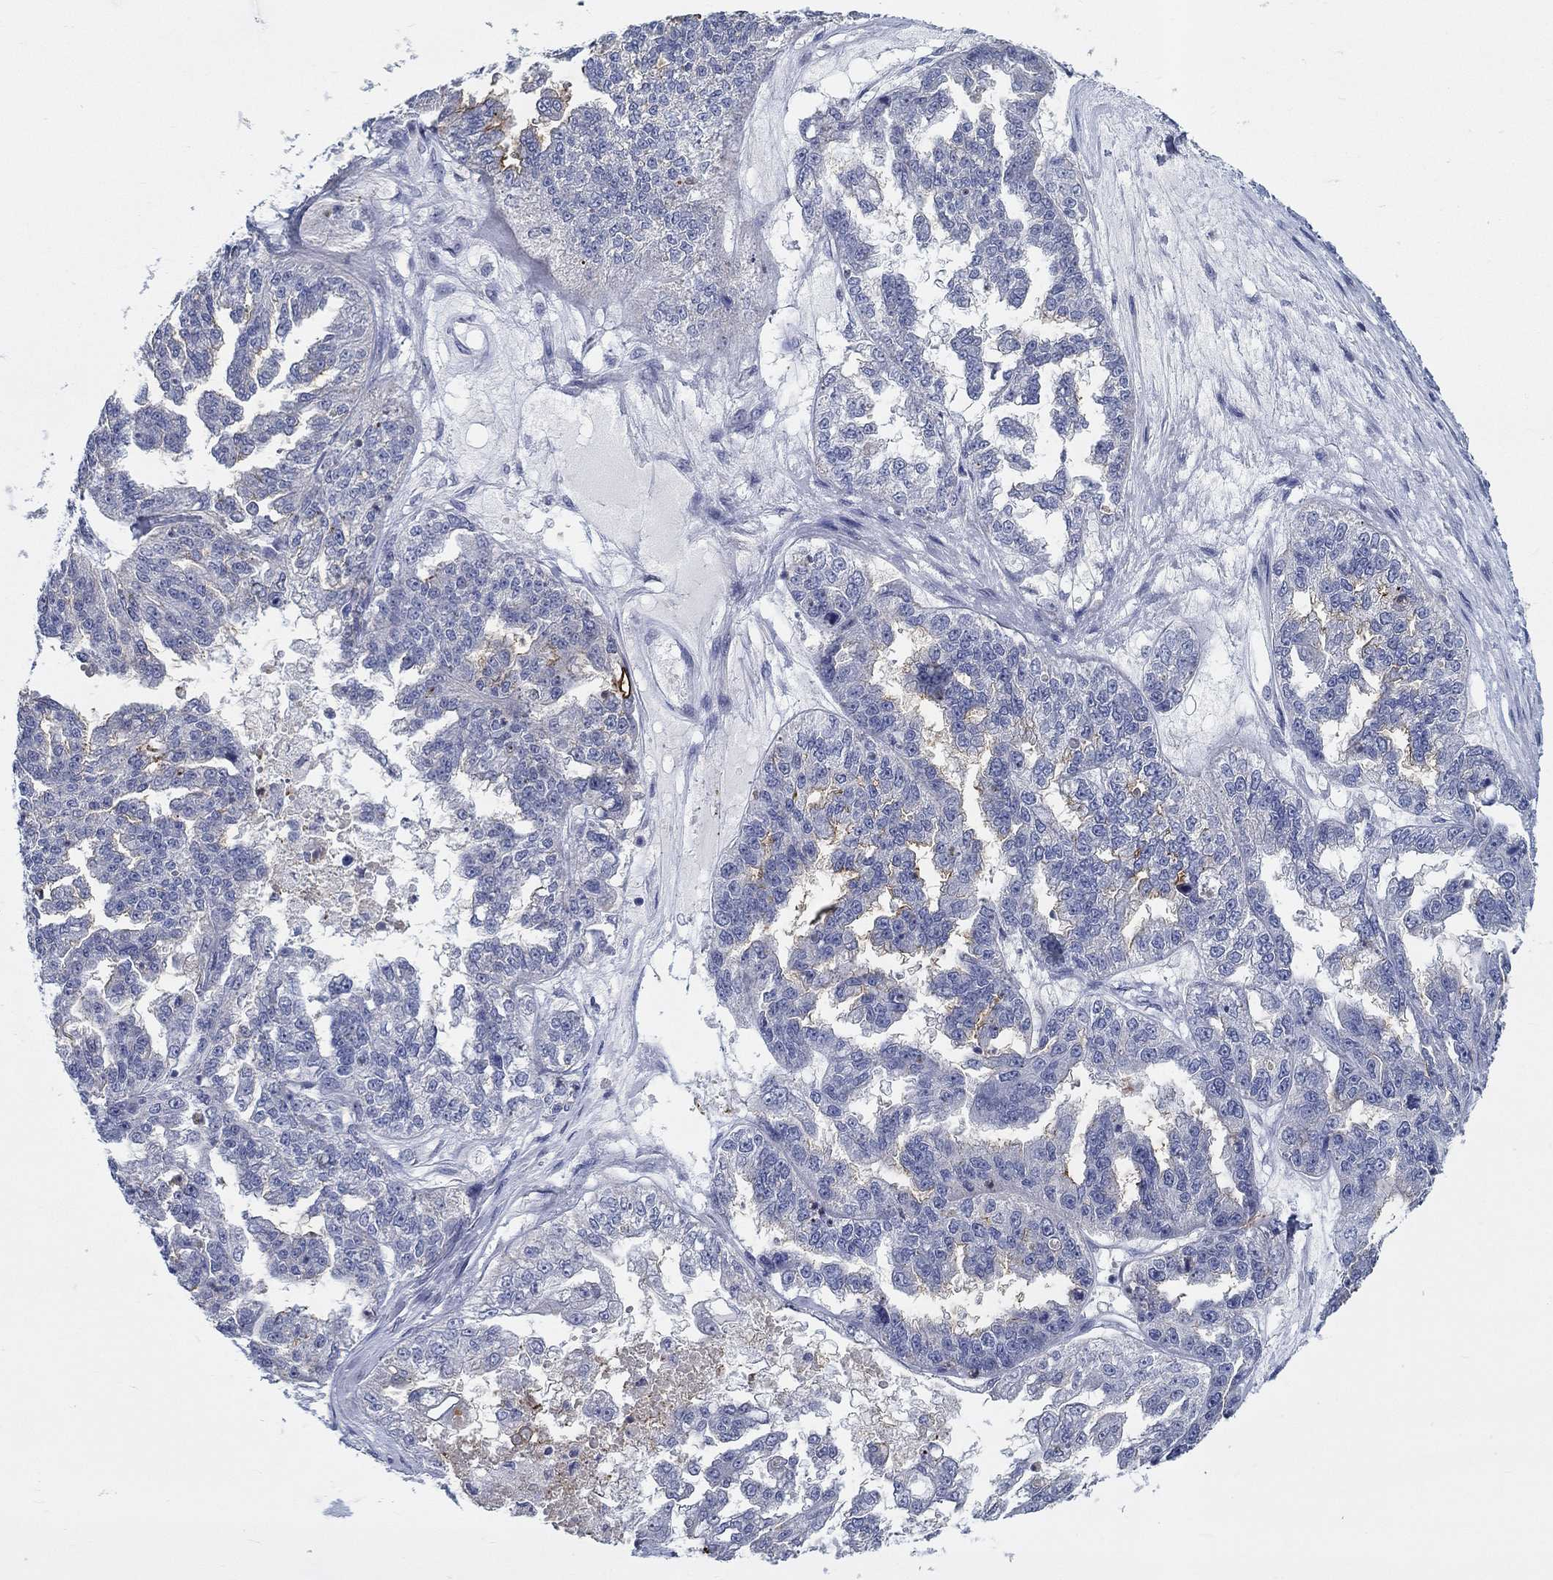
{"staining": {"intensity": "moderate", "quantity": "<25%", "location": "cytoplasmic/membranous"}, "tissue": "ovarian cancer", "cell_type": "Tumor cells", "image_type": "cancer", "snomed": [{"axis": "morphology", "description": "Cystadenocarcinoma, serous, NOS"}, {"axis": "topography", "description": "Ovary"}], "caption": "Serous cystadenocarcinoma (ovarian) was stained to show a protein in brown. There is low levels of moderate cytoplasmic/membranous staining in about <25% of tumor cells.", "gene": "SMIM18", "patient": {"sex": "female", "age": 58}}